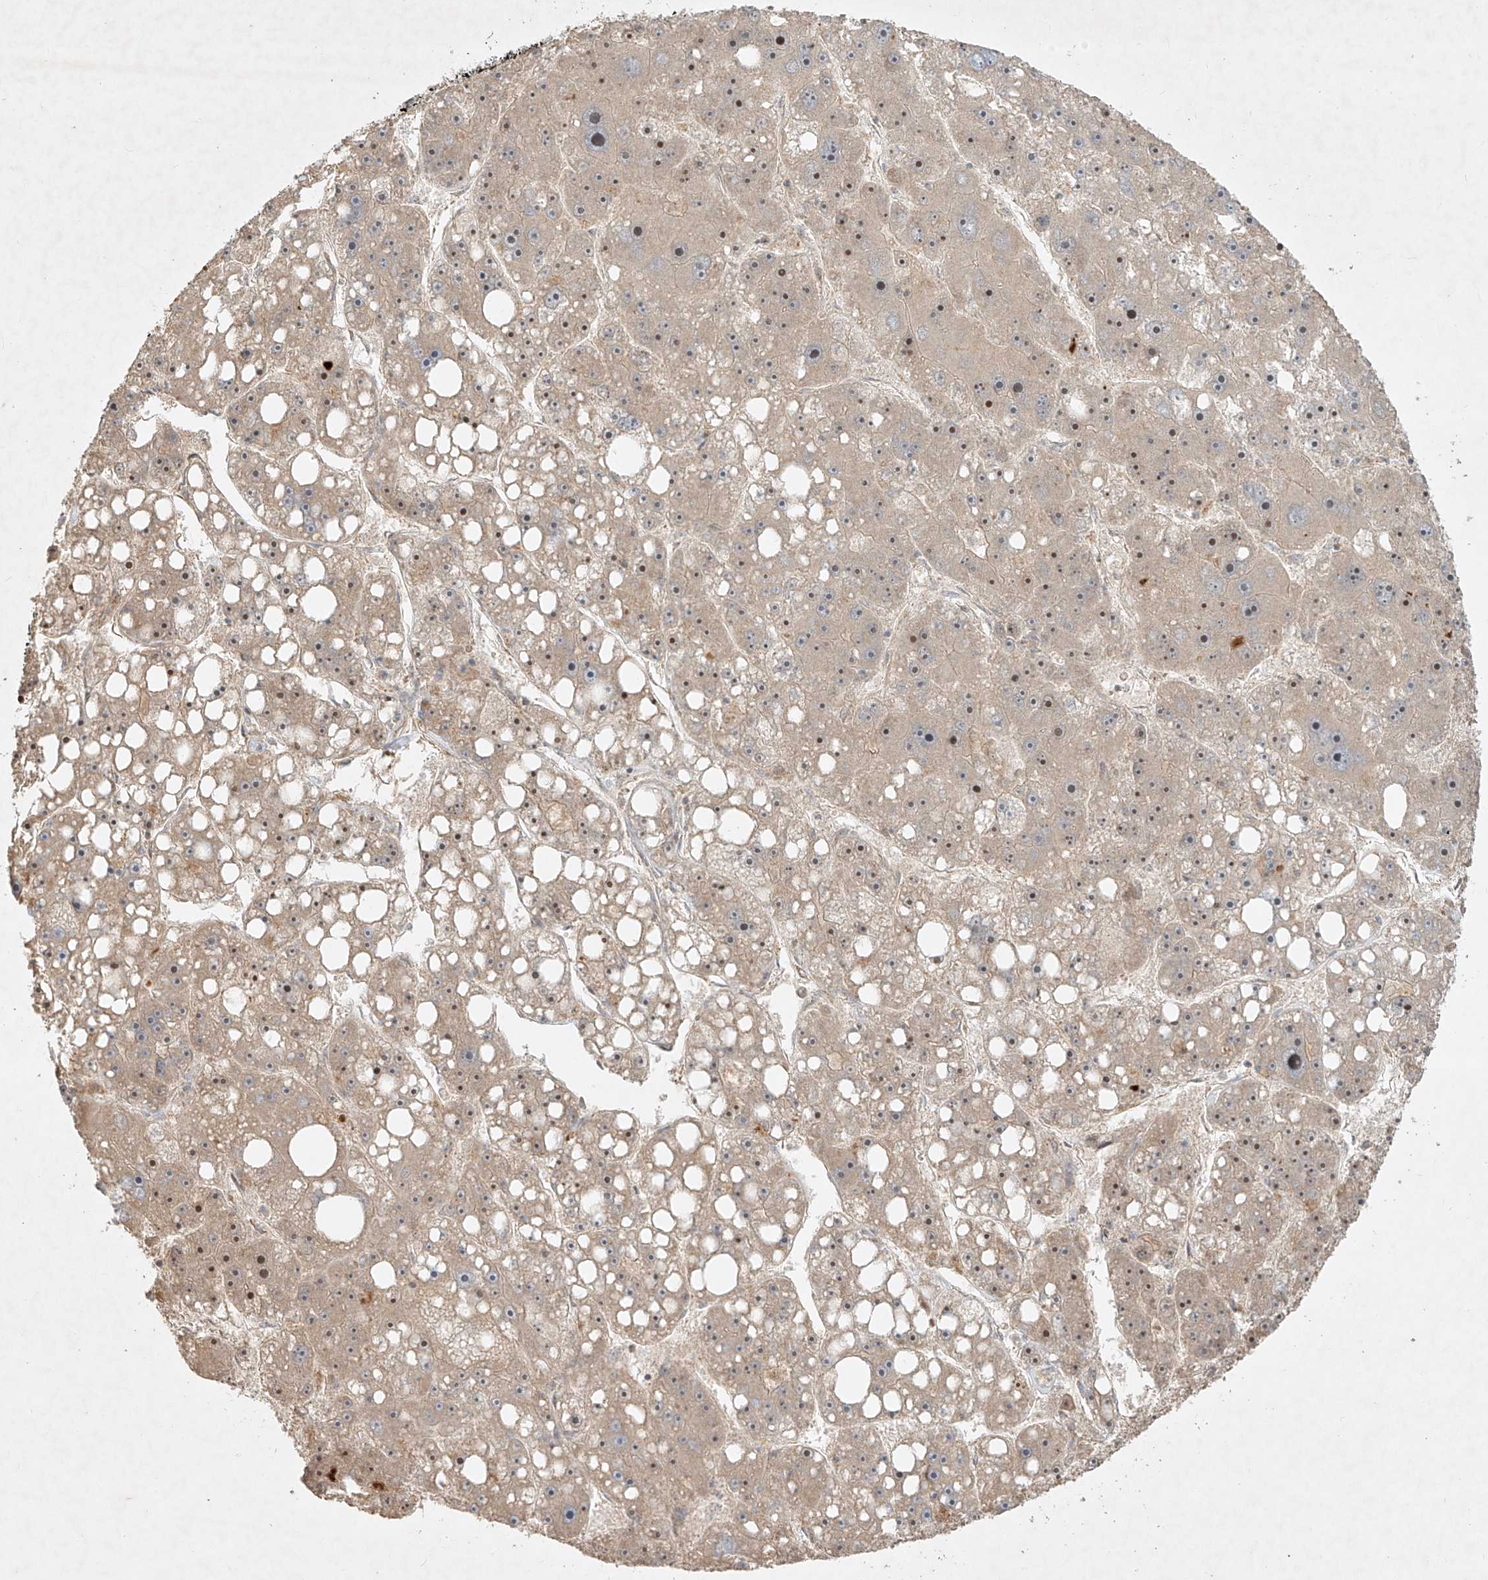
{"staining": {"intensity": "moderate", "quantity": ">75%", "location": "cytoplasmic/membranous,nuclear"}, "tissue": "liver cancer", "cell_type": "Tumor cells", "image_type": "cancer", "snomed": [{"axis": "morphology", "description": "Carcinoma, Hepatocellular, NOS"}, {"axis": "topography", "description": "Liver"}], "caption": "Moderate cytoplasmic/membranous and nuclear protein expression is seen in about >75% of tumor cells in liver hepatocellular carcinoma.", "gene": "KPNA7", "patient": {"sex": "female", "age": 61}}